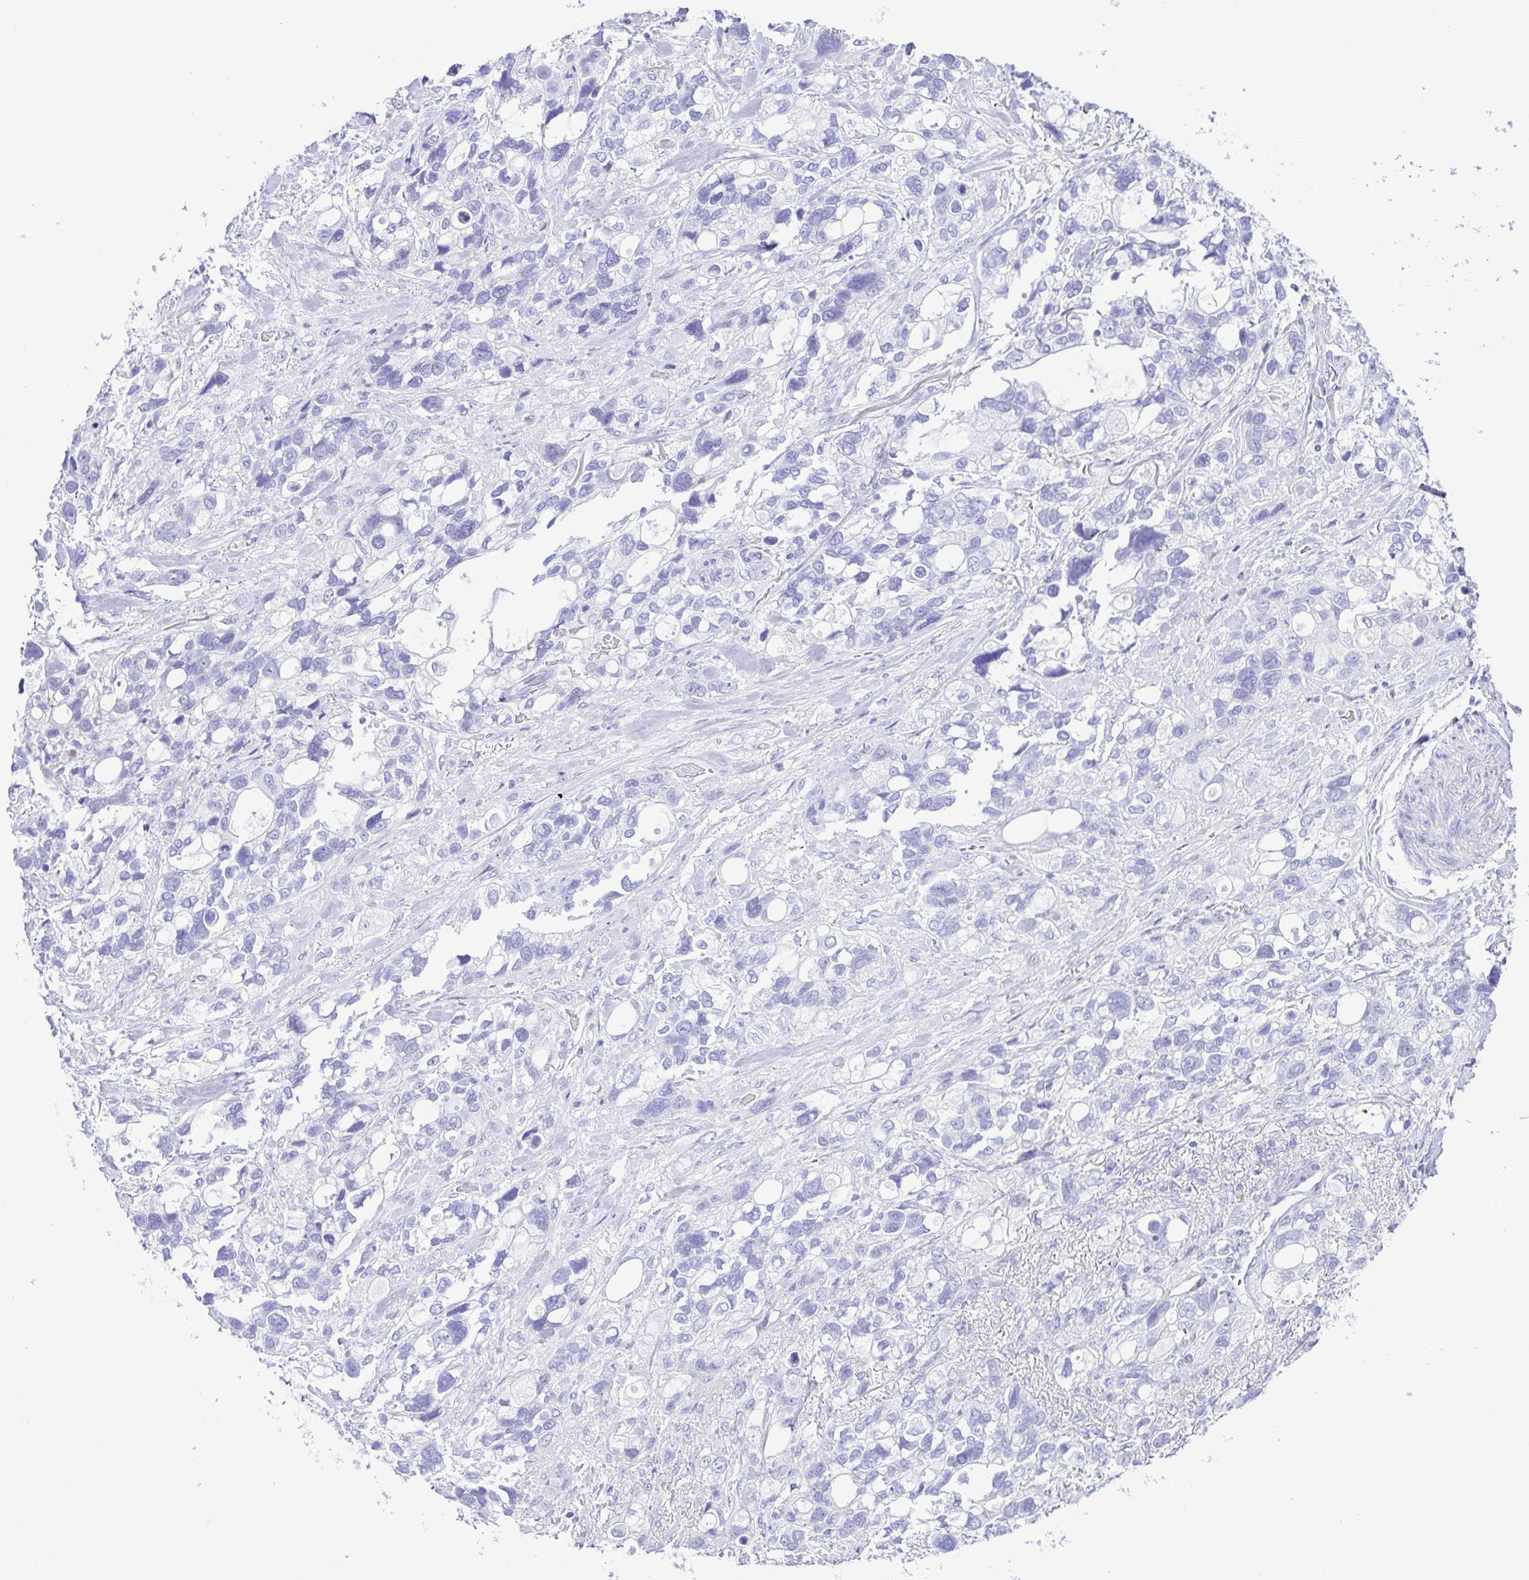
{"staining": {"intensity": "negative", "quantity": "none", "location": "none"}, "tissue": "stomach cancer", "cell_type": "Tumor cells", "image_type": "cancer", "snomed": [{"axis": "morphology", "description": "Adenocarcinoma, NOS"}, {"axis": "topography", "description": "Stomach, upper"}], "caption": "This is an immunohistochemistry image of stomach cancer (adenocarcinoma). There is no positivity in tumor cells.", "gene": "GPR17", "patient": {"sex": "female", "age": 81}}